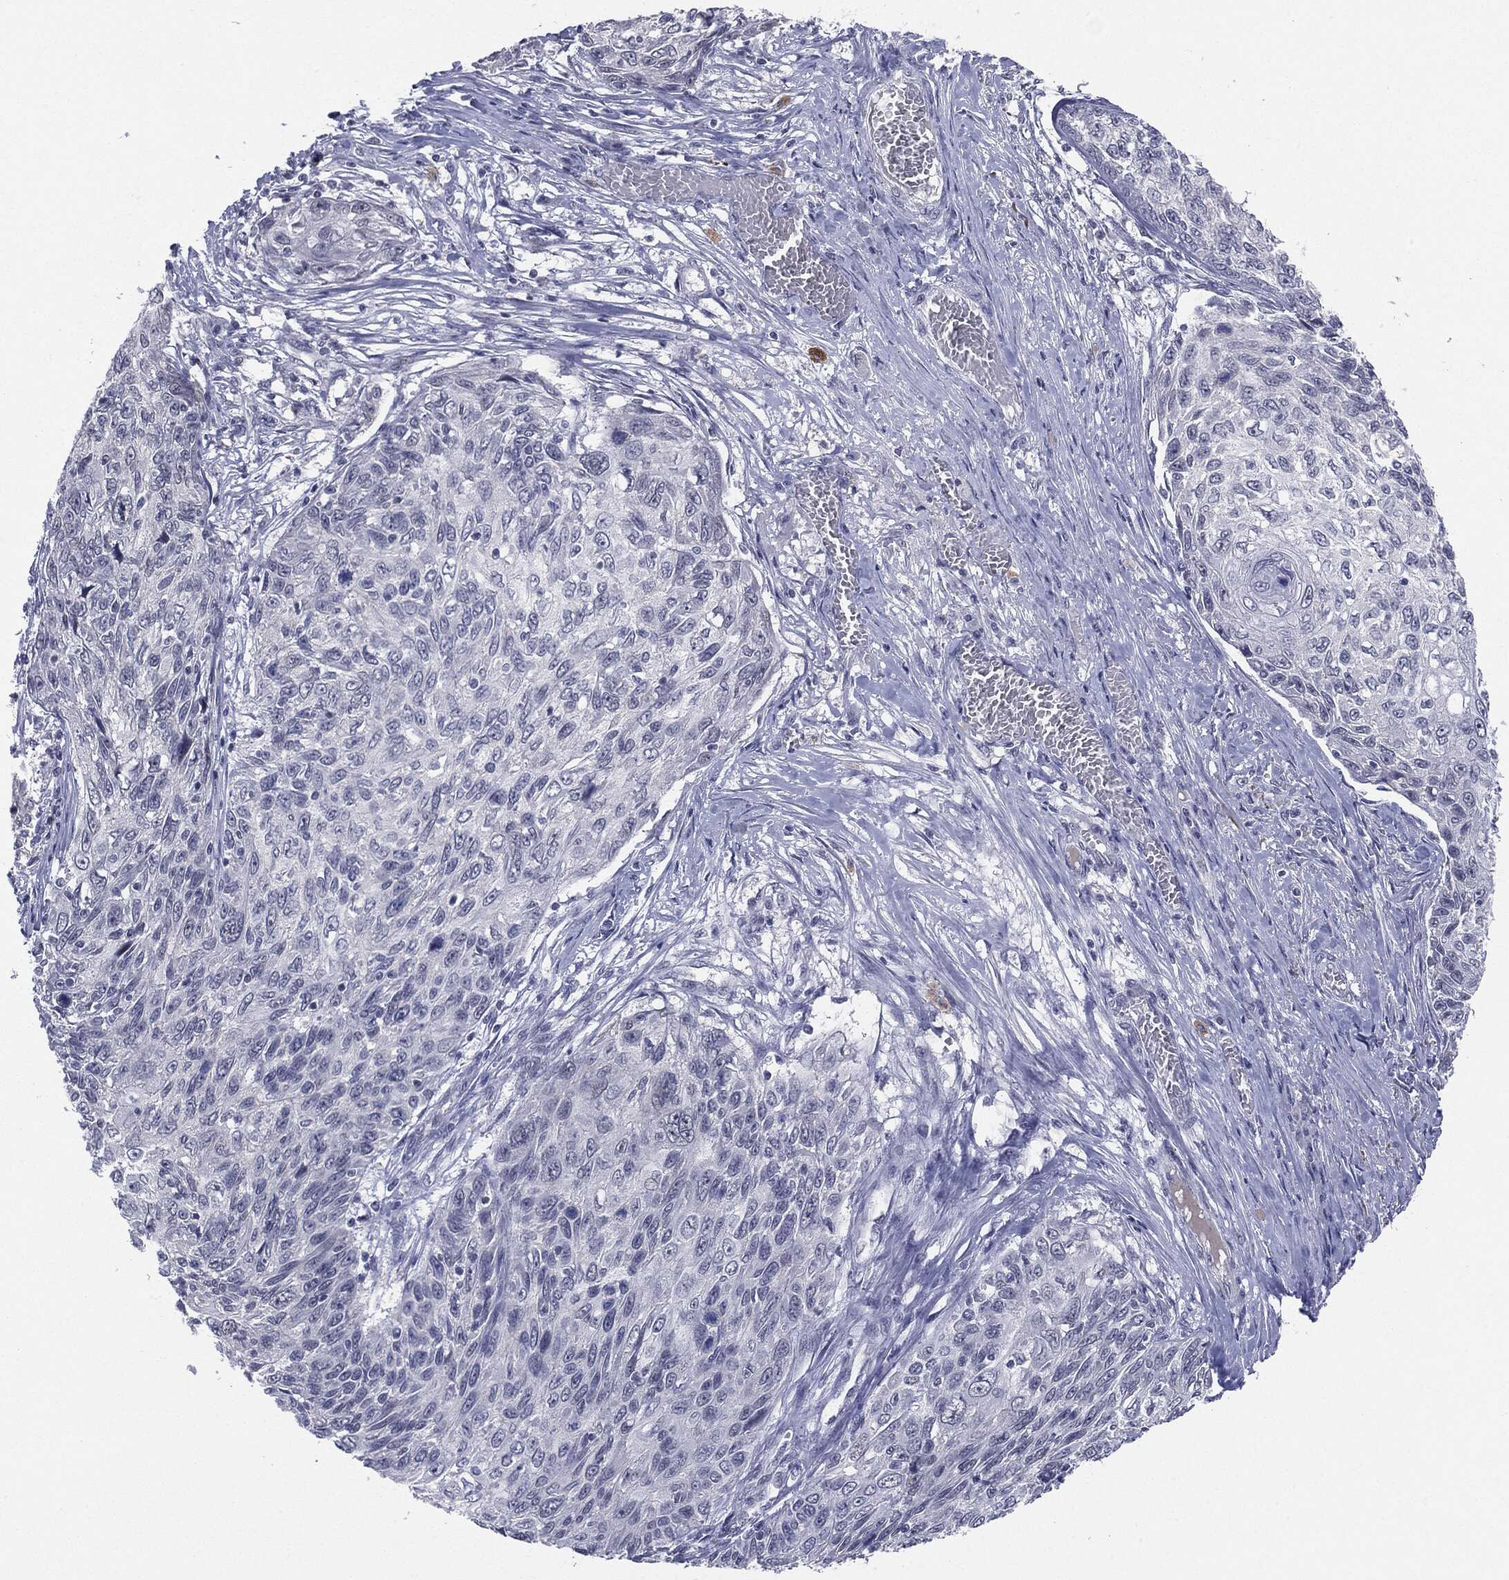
{"staining": {"intensity": "negative", "quantity": "none", "location": "none"}, "tissue": "skin cancer", "cell_type": "Tumor cells", "image_type": "cancer", "snomed": [{"axis": "morphology", "description": "Squamous cell carcinoma, NOS"}, {"axis": "topography", "description": "Skin"}], "caption": "High magnification brightfield microscopy of skin cancer stained with DAB (3,3'-diaminobenzidine) (brown) and counterstained with hematoxylin (blue): tumor cells show no significant expression.", "gene": "SLC5A5", "patient": {"sex": "male", "age": 92}}